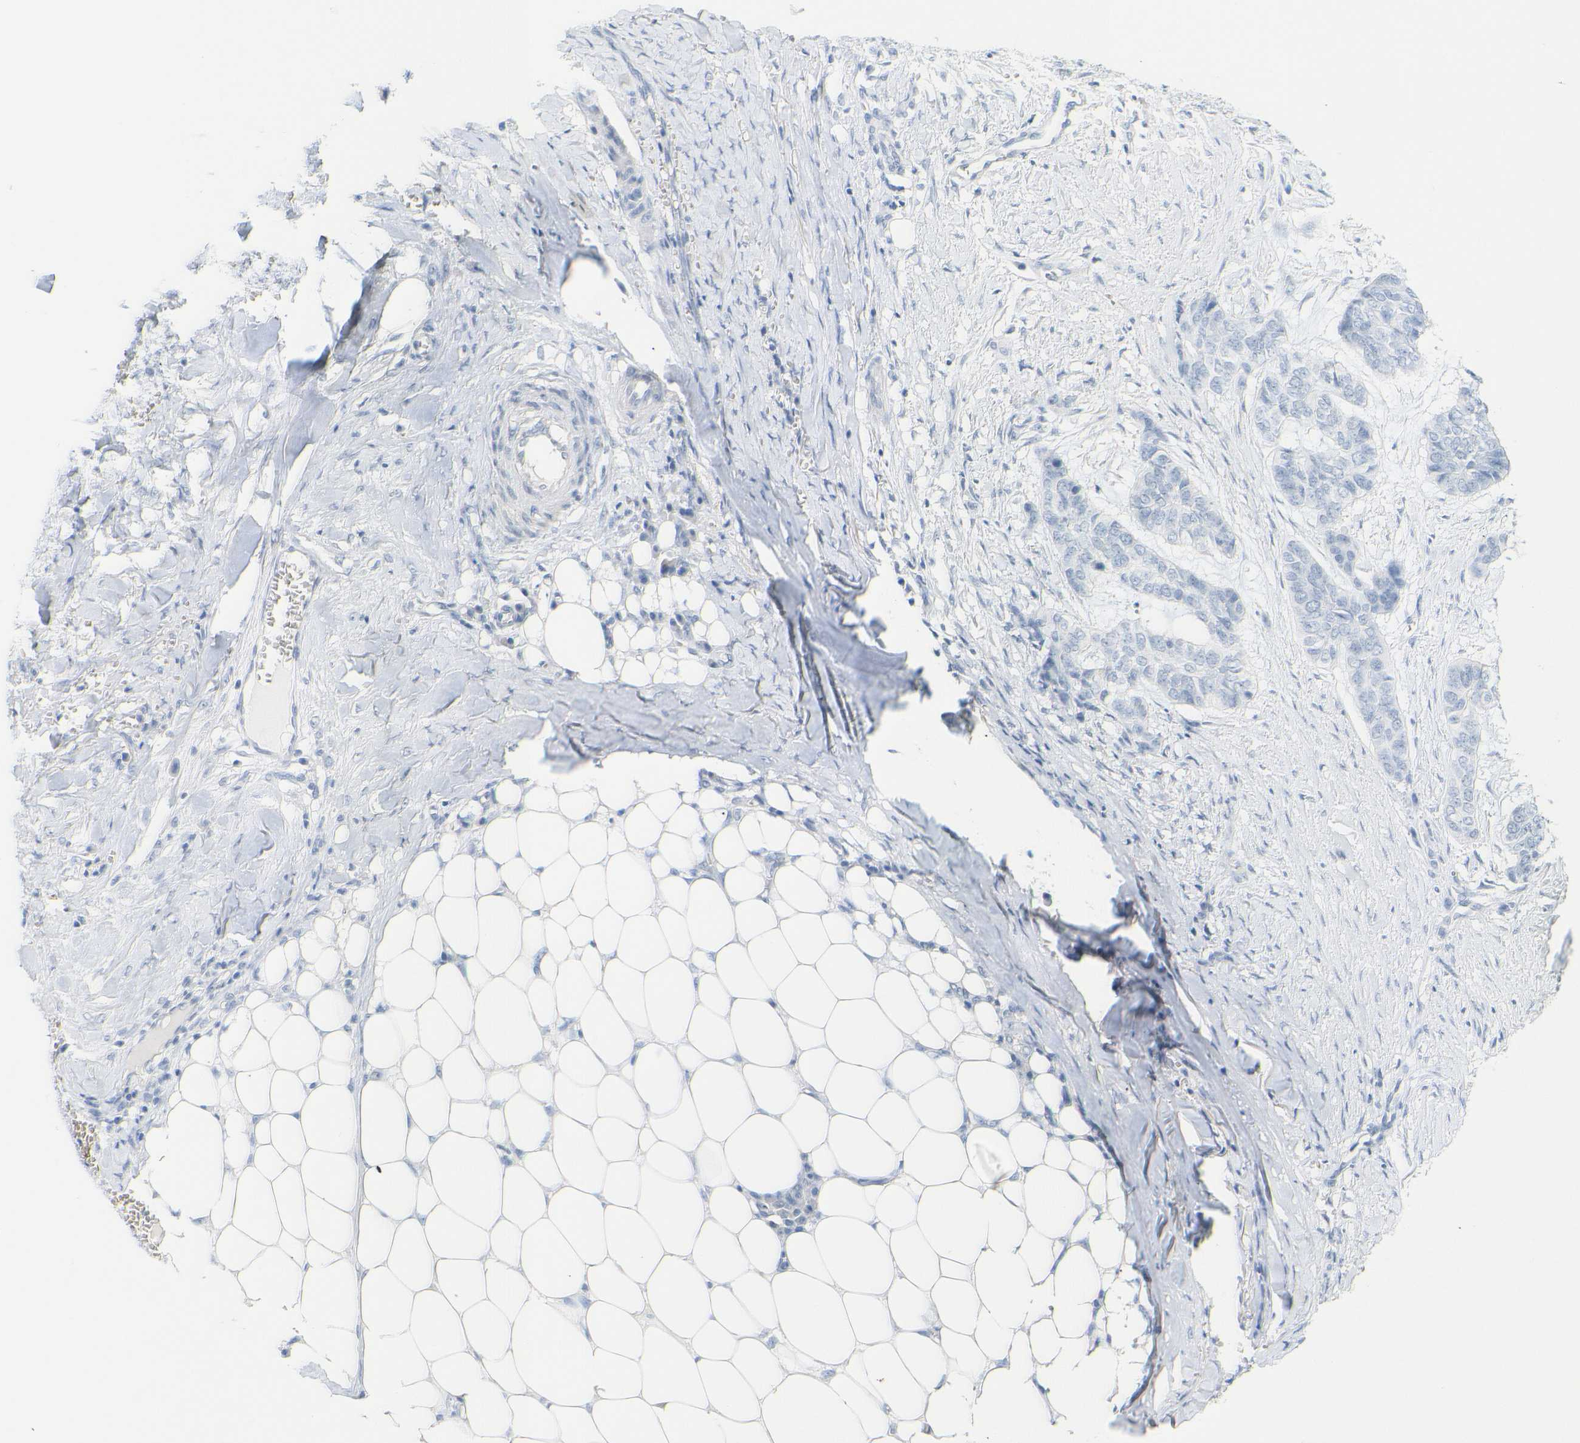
{"staining": {"intensity": "negative", "quantity": "none", "location": "none"}, "tissue": "skin cancer", "cell_type": "Tumor cells", "image_type": "cancer", "snomed": [{"axis": "morphology", "description": "Basal cell carcinoma"}, {"axis": "topography", "description": "Skin"}], "caption": "There is no significant staining in tumor cells of skin basal cell carcinoma.", "gene": "OPN1SW", "patient": {"sex": "female", "age": 64}}